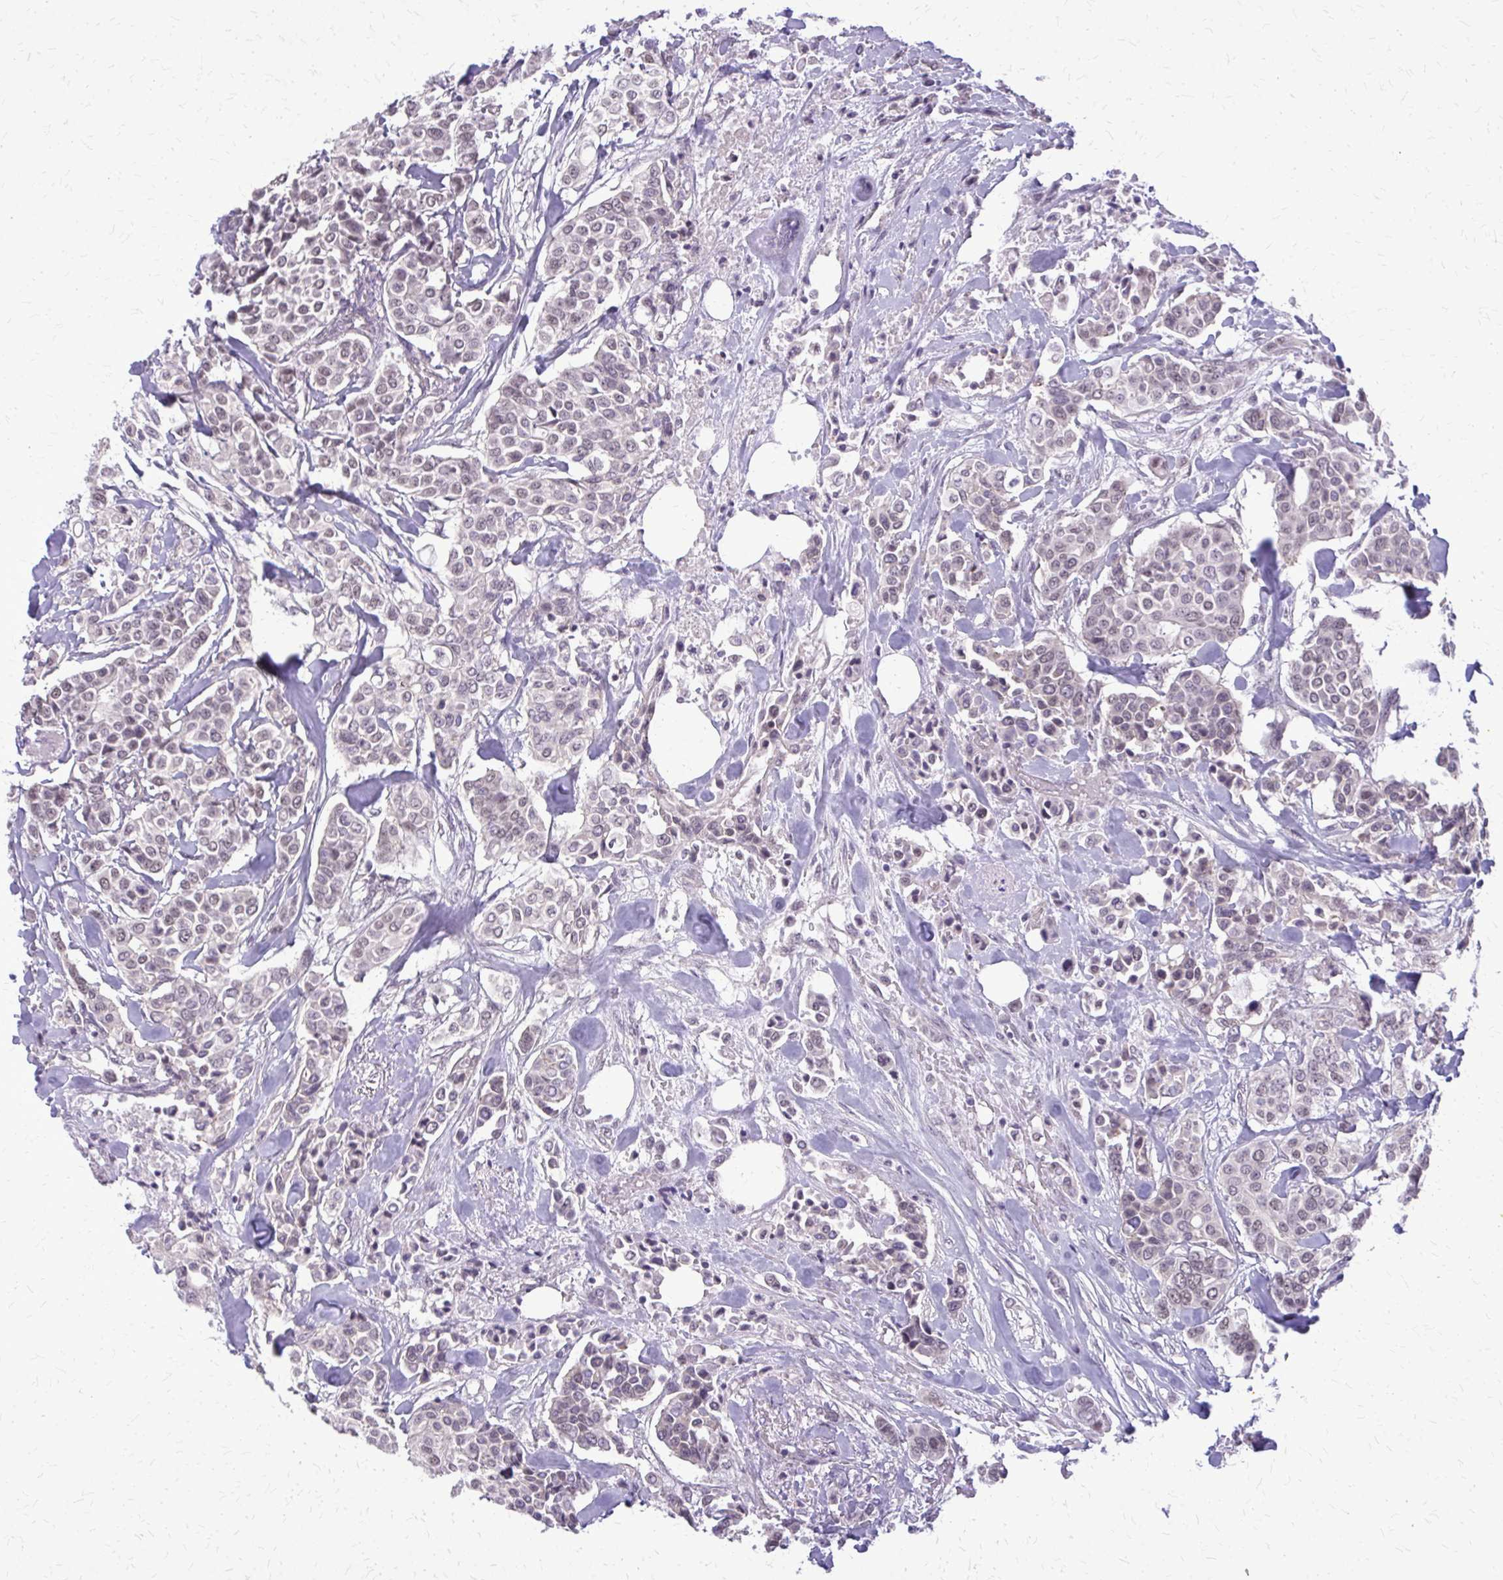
{"staining": {"intensity": "weak", "quantity": "25%-75%", "location": "nuclear"}, "tissue": "breast cancer", "cell_type": "Tumor cells", "image_type": "cancer", "snomed": [{"axis": "morphology", "description": "Lobular carcinoma"}, {"axis": "topography", "description": "Breast"}], "caption": "Immunohistochemistry micrograph of breast lobular carcinoma stained for a protein (brown), which shows low levels of weak nuclear staining in approximately 25%-75% of tumor cells.", "gene": "PLCB1", "patient": {"sex": "female", "age": 51}}